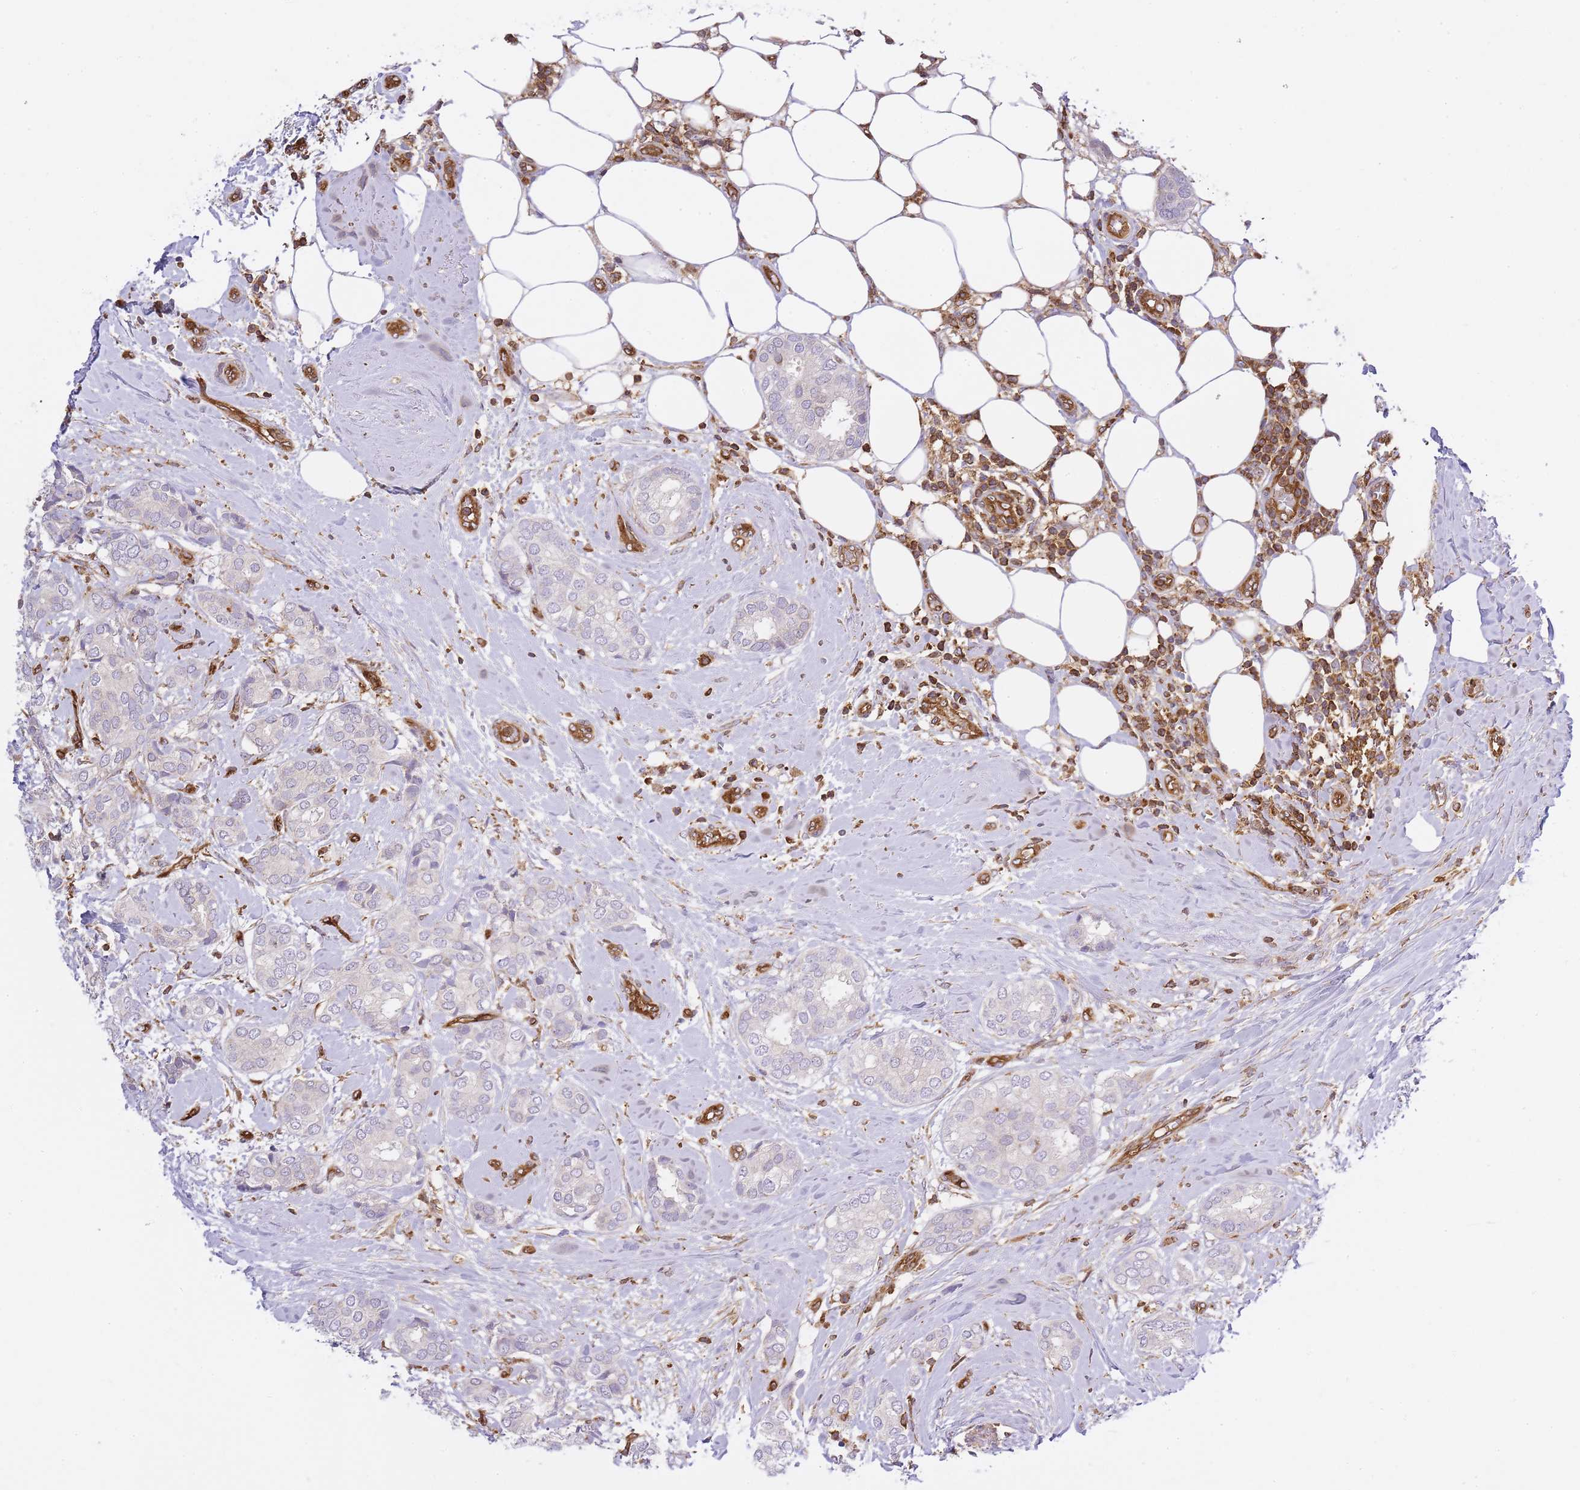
{"staining": {"intensity": "negative", "quantity": "none", "location": "none"}, "tissue": "breast cancer", "cell_type": "Tumor cells", "image_type": "cancer", "snomed": [{"axis": "morphology", "description": "Duct carcinoma"}, {"axis": "topography", "description": "Breast"}], "caption": "Tumor cells show no significant expression in breast cancer (invasive ductal carcinoma).", "gene": "MSN", "patient": {"sex": "female", "age": 73}}